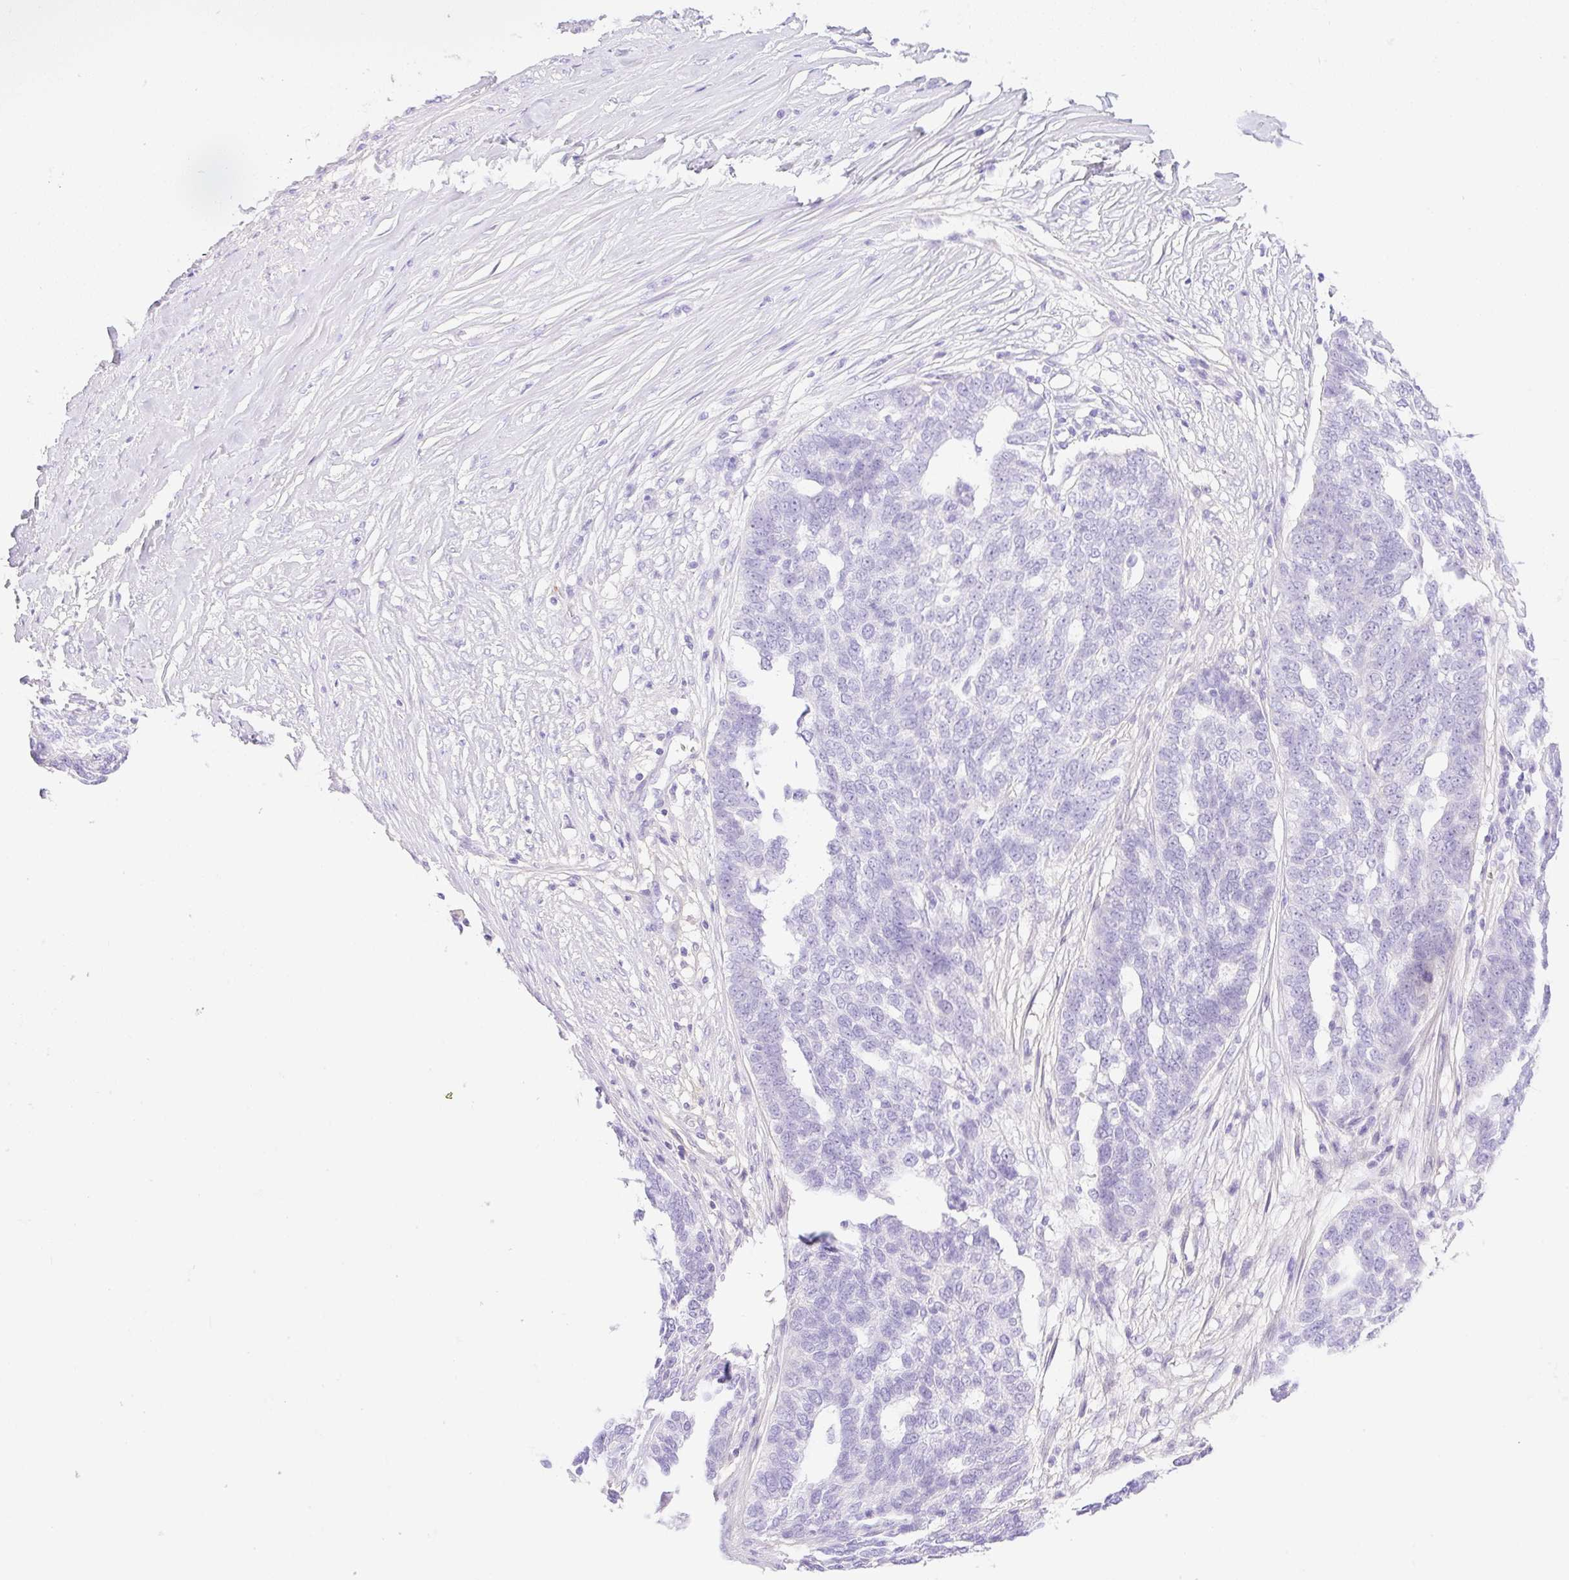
{"staining": {"intensity": "negative", "quantity": "none", "location": "none"}, "tissue": "ovarian cancer", "cell_type": "Tumor cells", "image_type": "cancer", "snomed": [{"axis": "morphology", "description": "Cystadenocarcinoma, serous, NOS"}, {"axis": "topography", "description": "Ovary"}], "caption": "The micrograph exhibits no staining of tumor cells in ovarian cancer (serous cystadenocarcinoma).", "gene": "CDX1", "patient": {"sex": "female", "age": 59}}